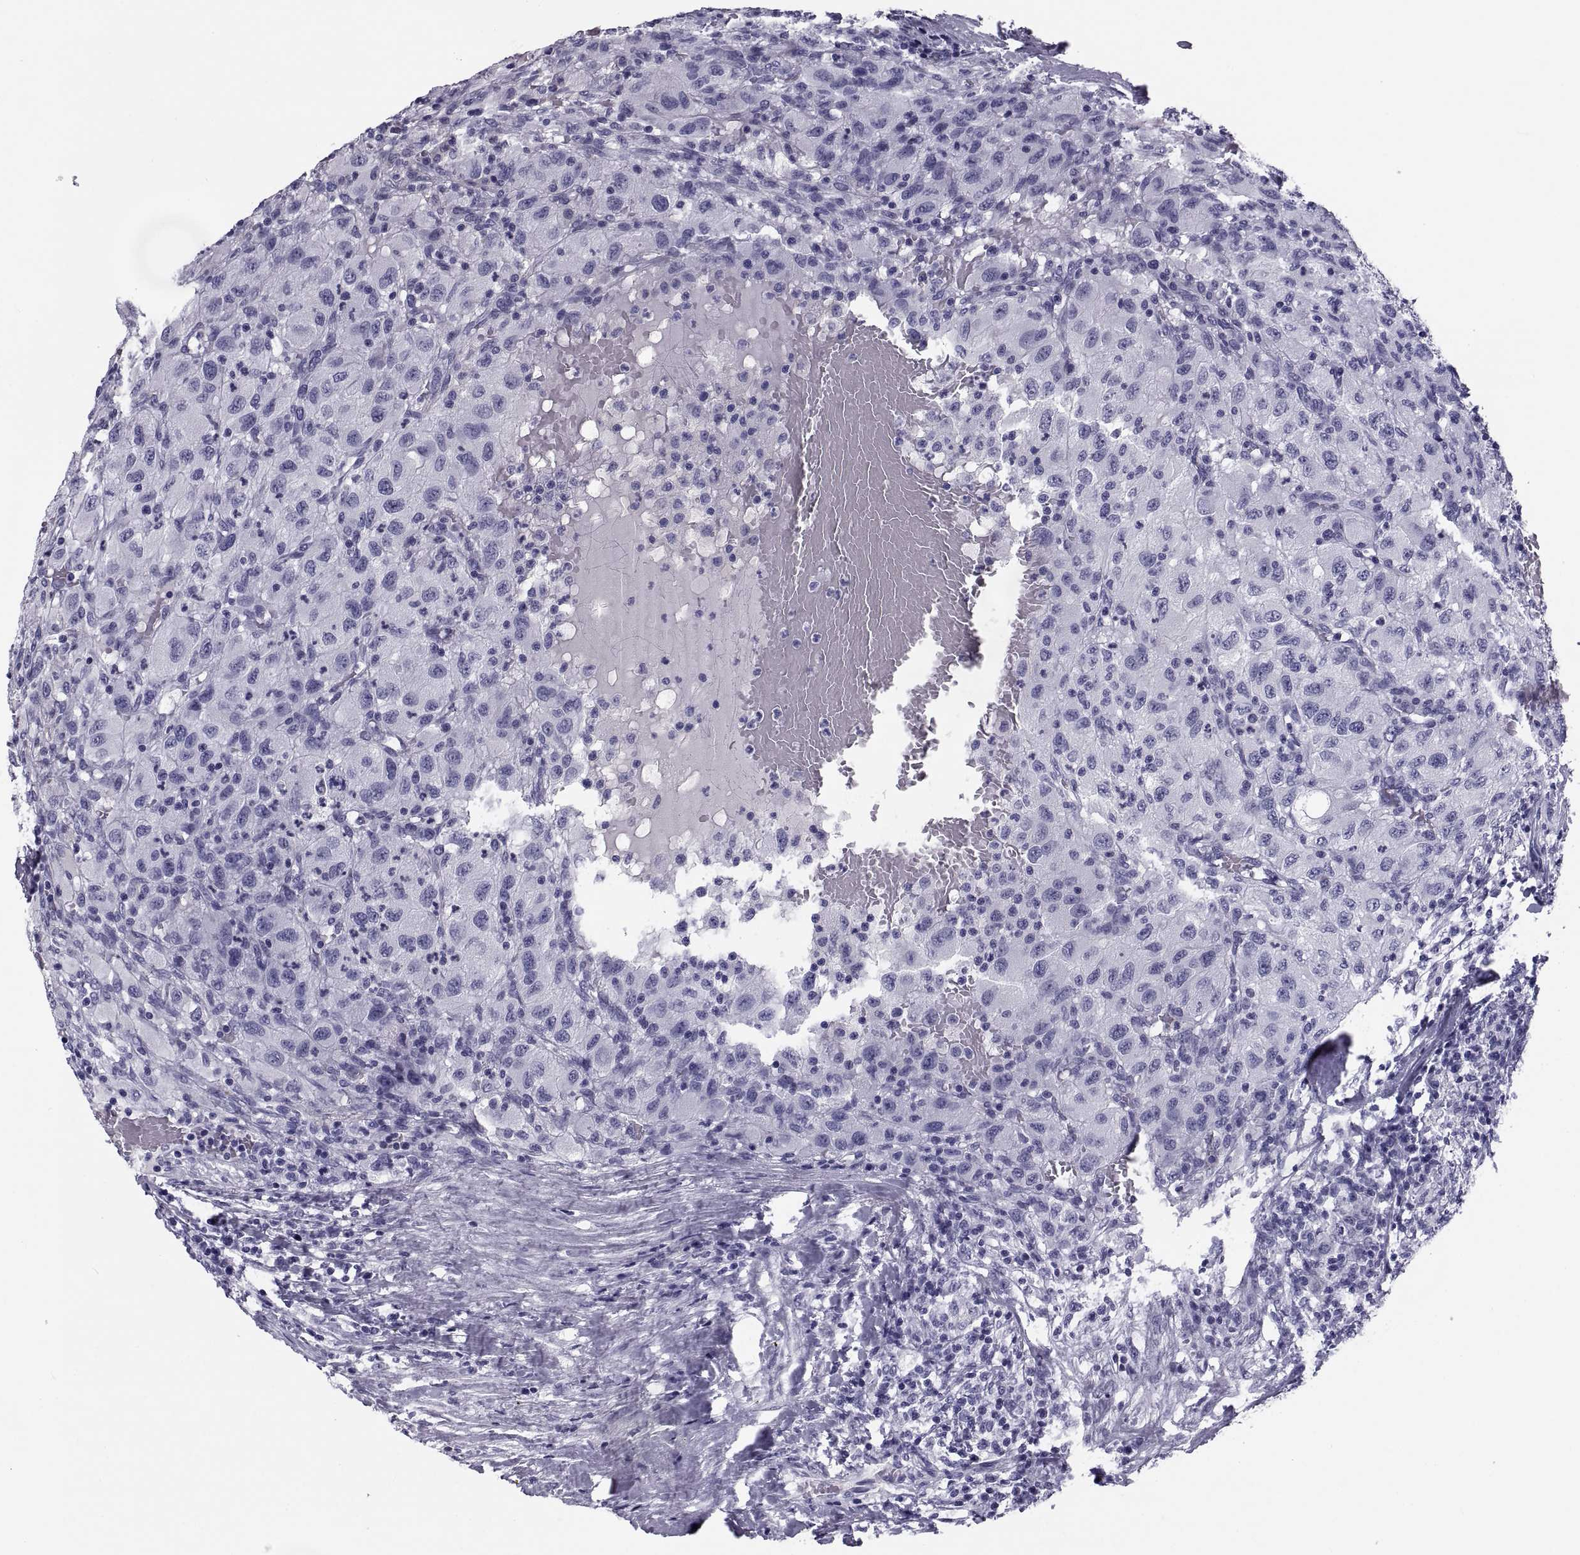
{"staining": {"intensity": "negative", "quantity": "none", "location": "none"}, "tissue": "renal cancer", "cell_type": "Tumor cells", "image_type": "cancer", "snomed": [{"axis": "morphology", "description": "Adenocarcinoma, NOS"}, {"axis": "topography", "description": "Kidney"}], "caption": "Human renal cancer stained for a protein using immunohistochemistry (IHC) shows no staining in tumor cells.", "gene": "CRISP1", "patient": {"sex": "female", "age": 67}}